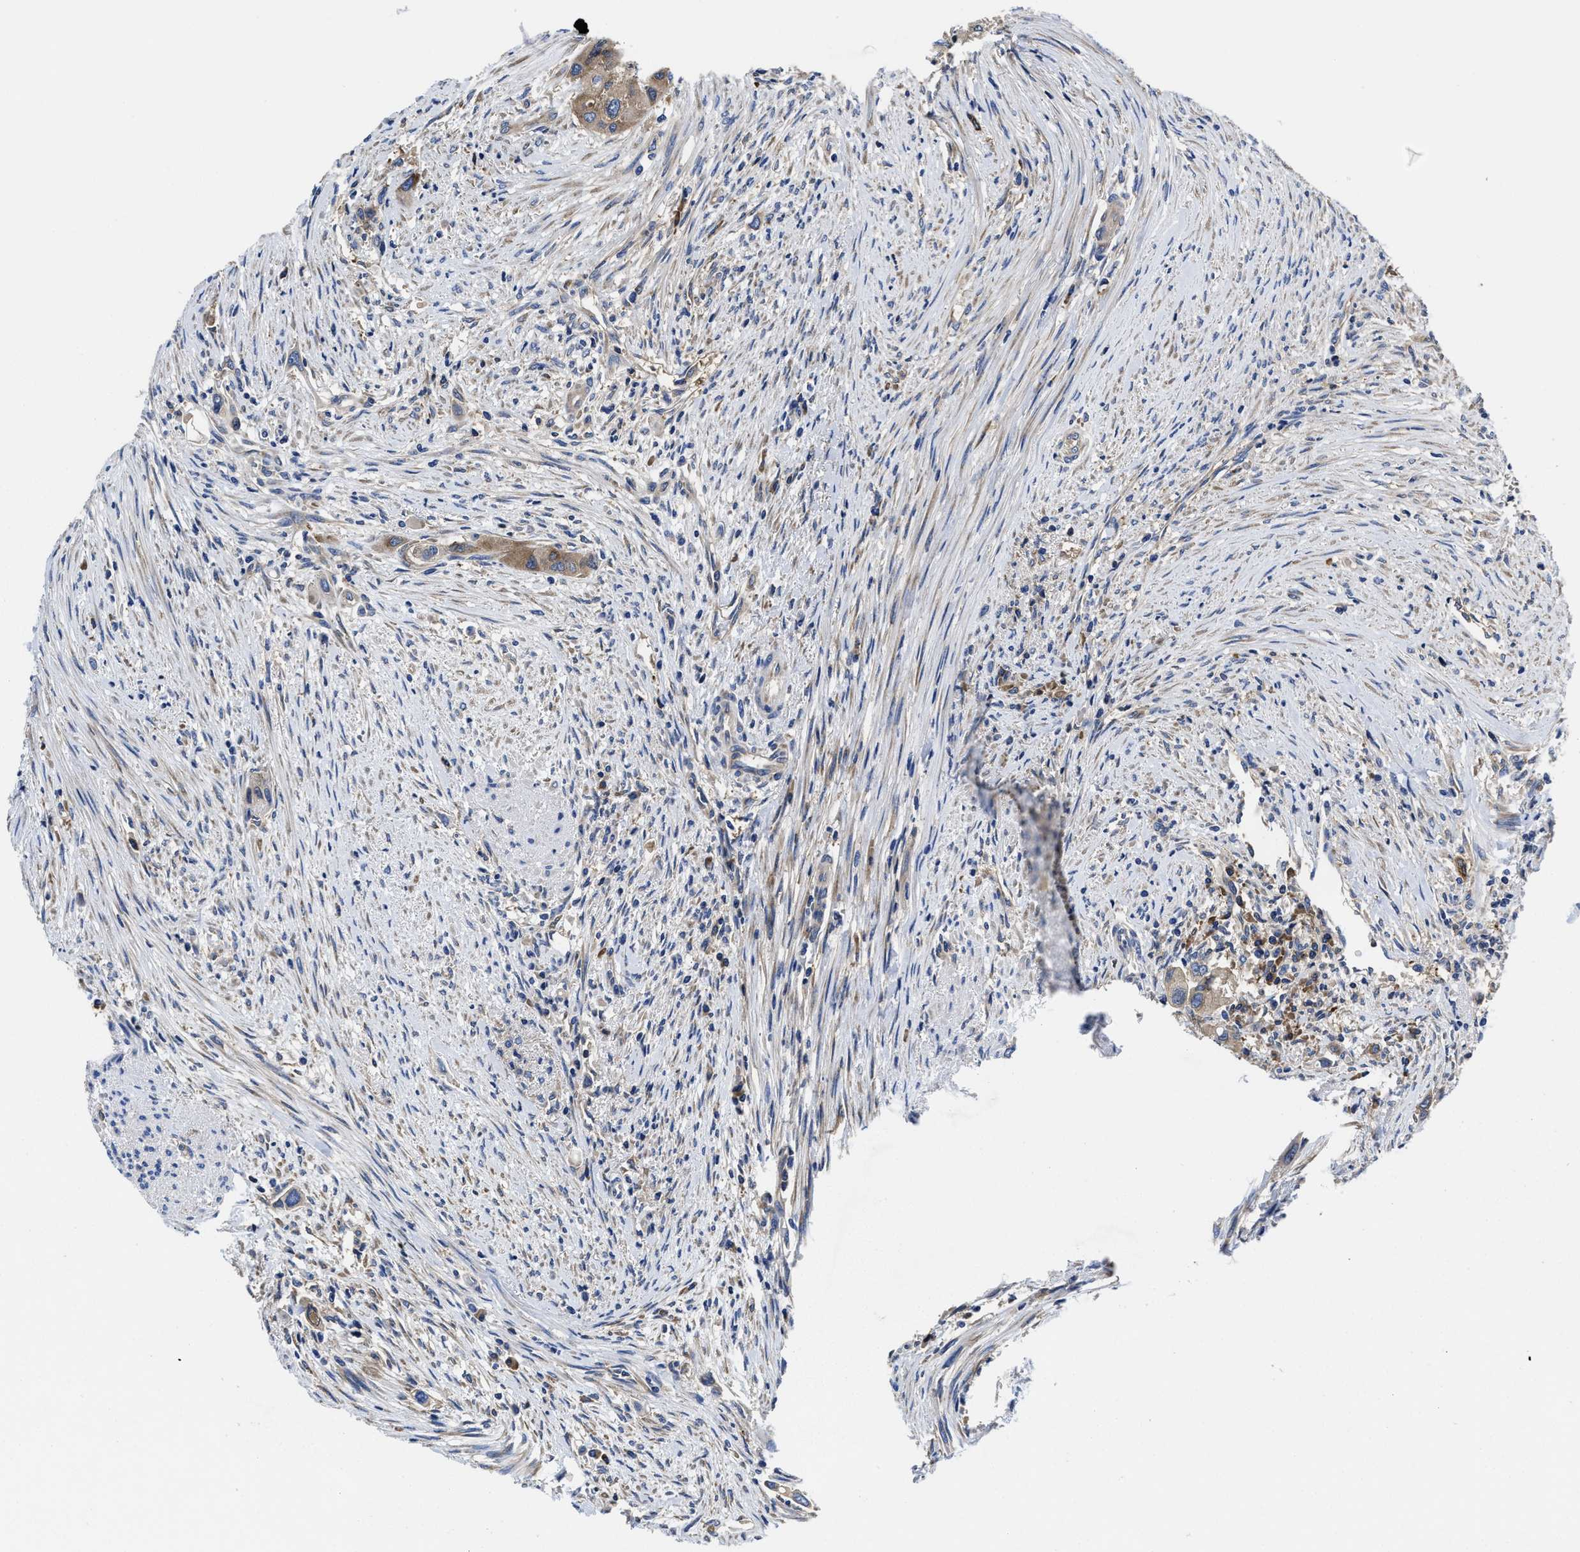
{"staining": {"intensity": "moderate", "quantity": "<25%", "location": "cytoplasmic/membranous"}, "tissue": "urothelial cancer", "cell_type": "Tumor cells", "image_type": "cancer", "snomed": [{"axis": "morphology", "description": "Urothelial carcinoma, High grade"}, {"axis": "topography", "description": "Urinary bladder"}], "caption": "Brown immunohistochemical staining in urothelial cancer reveals moderate cytoplasmic/membranous expression in about <25% of tumor cells.", "gene": "YARS1", "patient": {"sex": "female", "age": 56}}